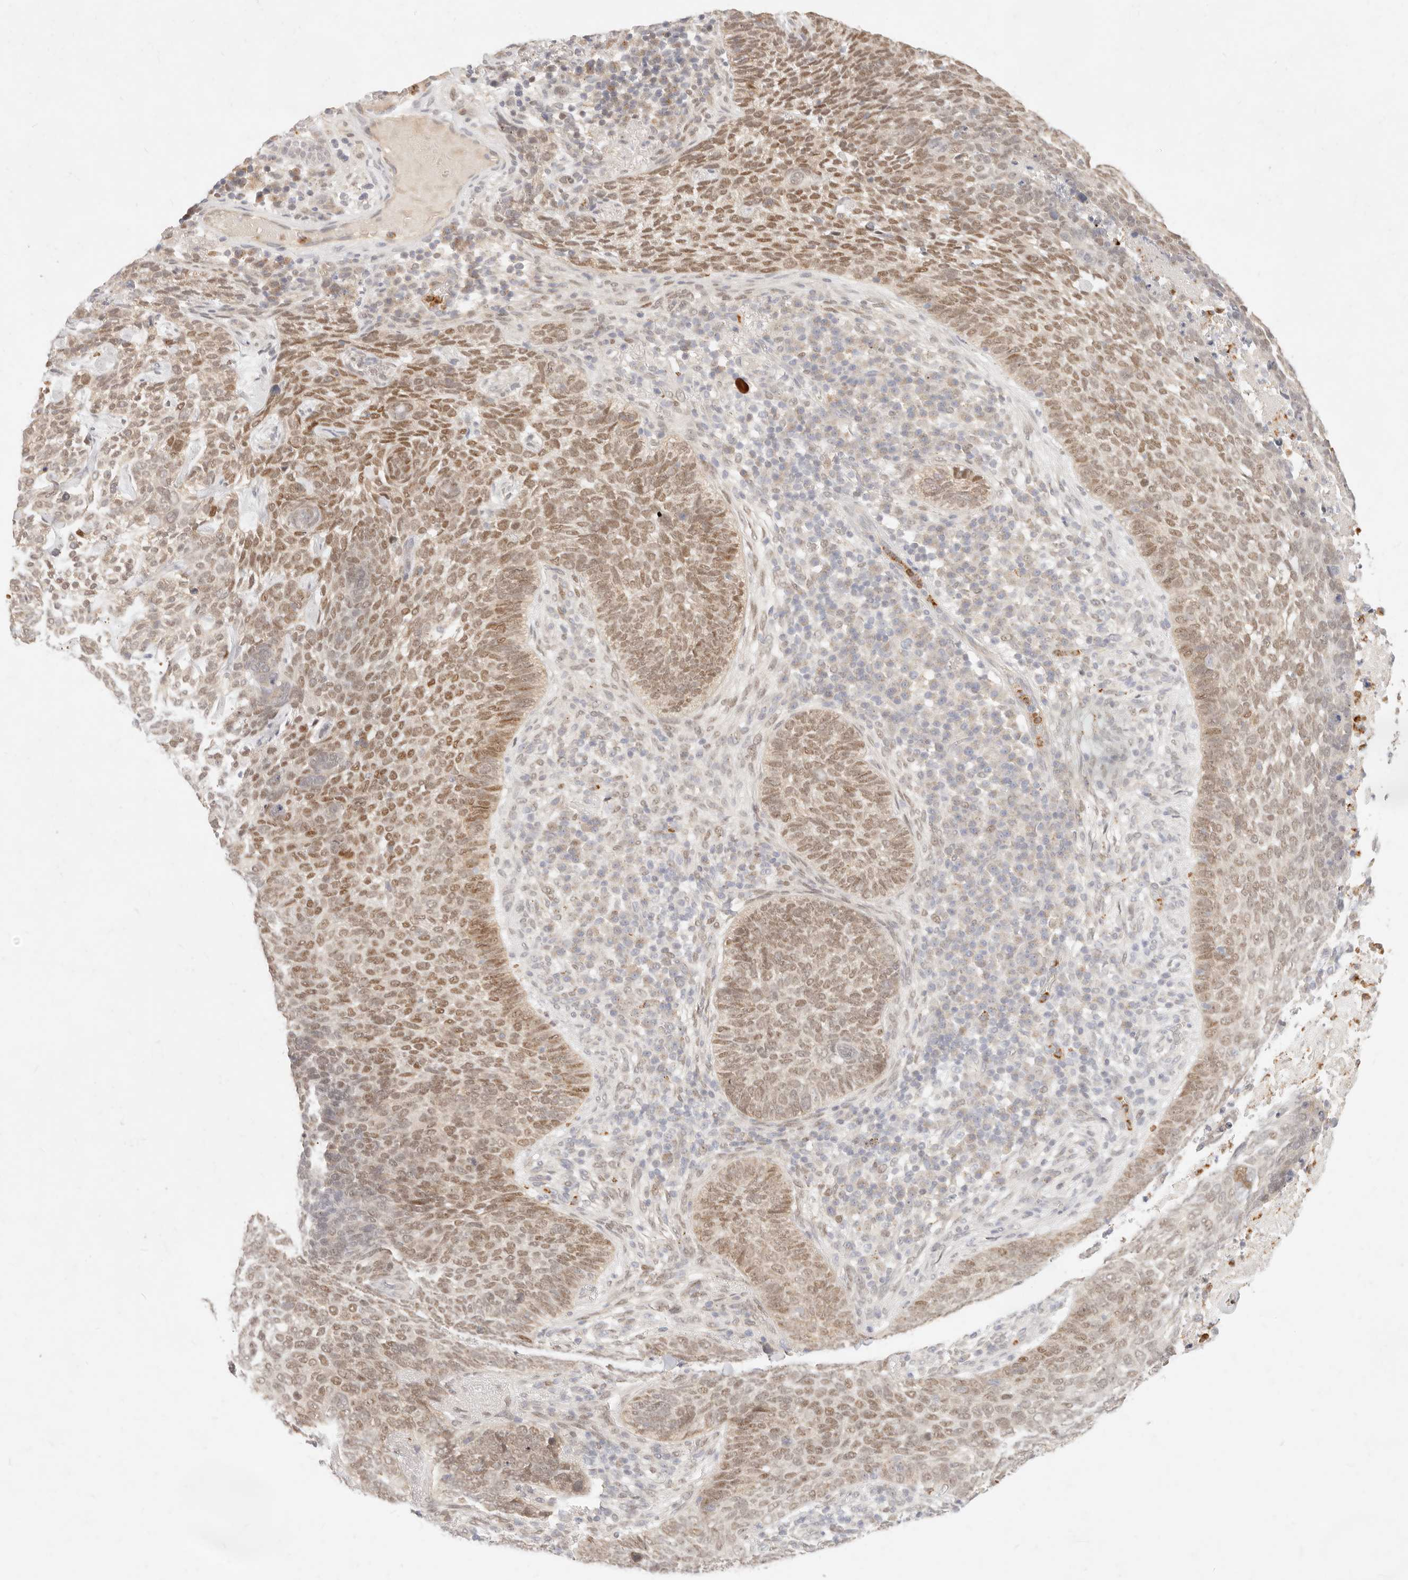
{"staining": {"intensity": "moderate", "quantity": ">75%", "location": "nuclear"}, "tissue": "skin cancer", "cell_type": "Tumor cells", "image_type": "cancer", "snomed": [{"axis": "morphology", "description": "Basal cell carcinoma"}, {"axis": "topography", "description": "Skin"}], "caption": "DAB (3,3'-diaminobenzidine) immunohistochemical staining of skin cancer (basal cell carcinoma) displays moderate nuclear protein positivity in approximately >75% of tumor cells. Using DAB (3,3'-diaminobenzidine) (brown) and hematoxylin (blue) stains, captured at high magnification using brightfield microscopy.", "gene": "ASCL3", "patient": {"sex": "female", "age": 64}}